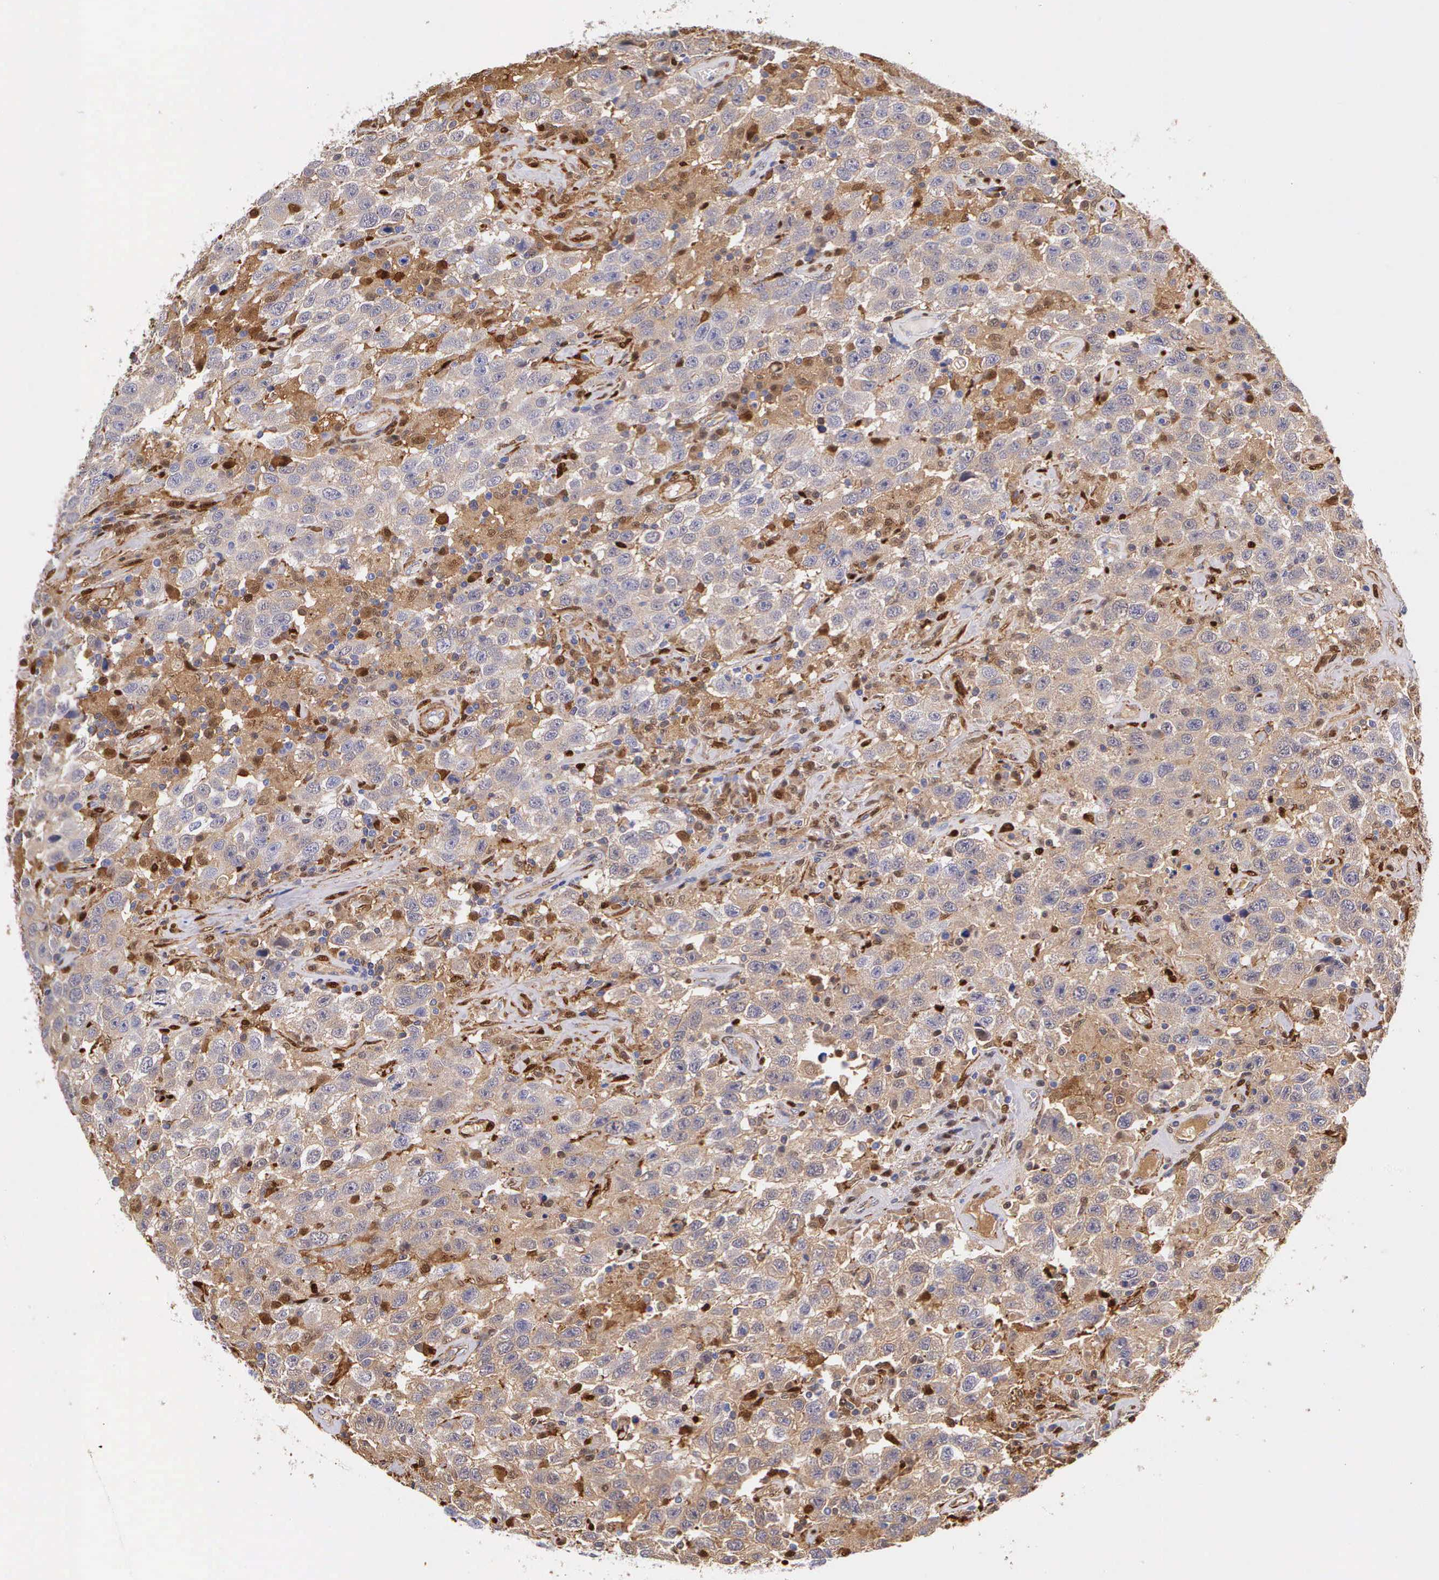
{"staining": {"intensity": "negative", "quantity": "none", "location": "none"}, "tissue": "testis cancer", "cell_type": "Tumor cells", "image_type": "cancer", "snomed": [{"axis": "morphology", "description": "Seminoma, NOS"}, {"axis": "topography", "description": "Testis"}], "caption": "DAB immunohistochemical staining of human seminoma (testis) exhibits no significant expression in tumor cells.", "gene": "LGALS1", "patient": {"sex": "male", "age": 41}}